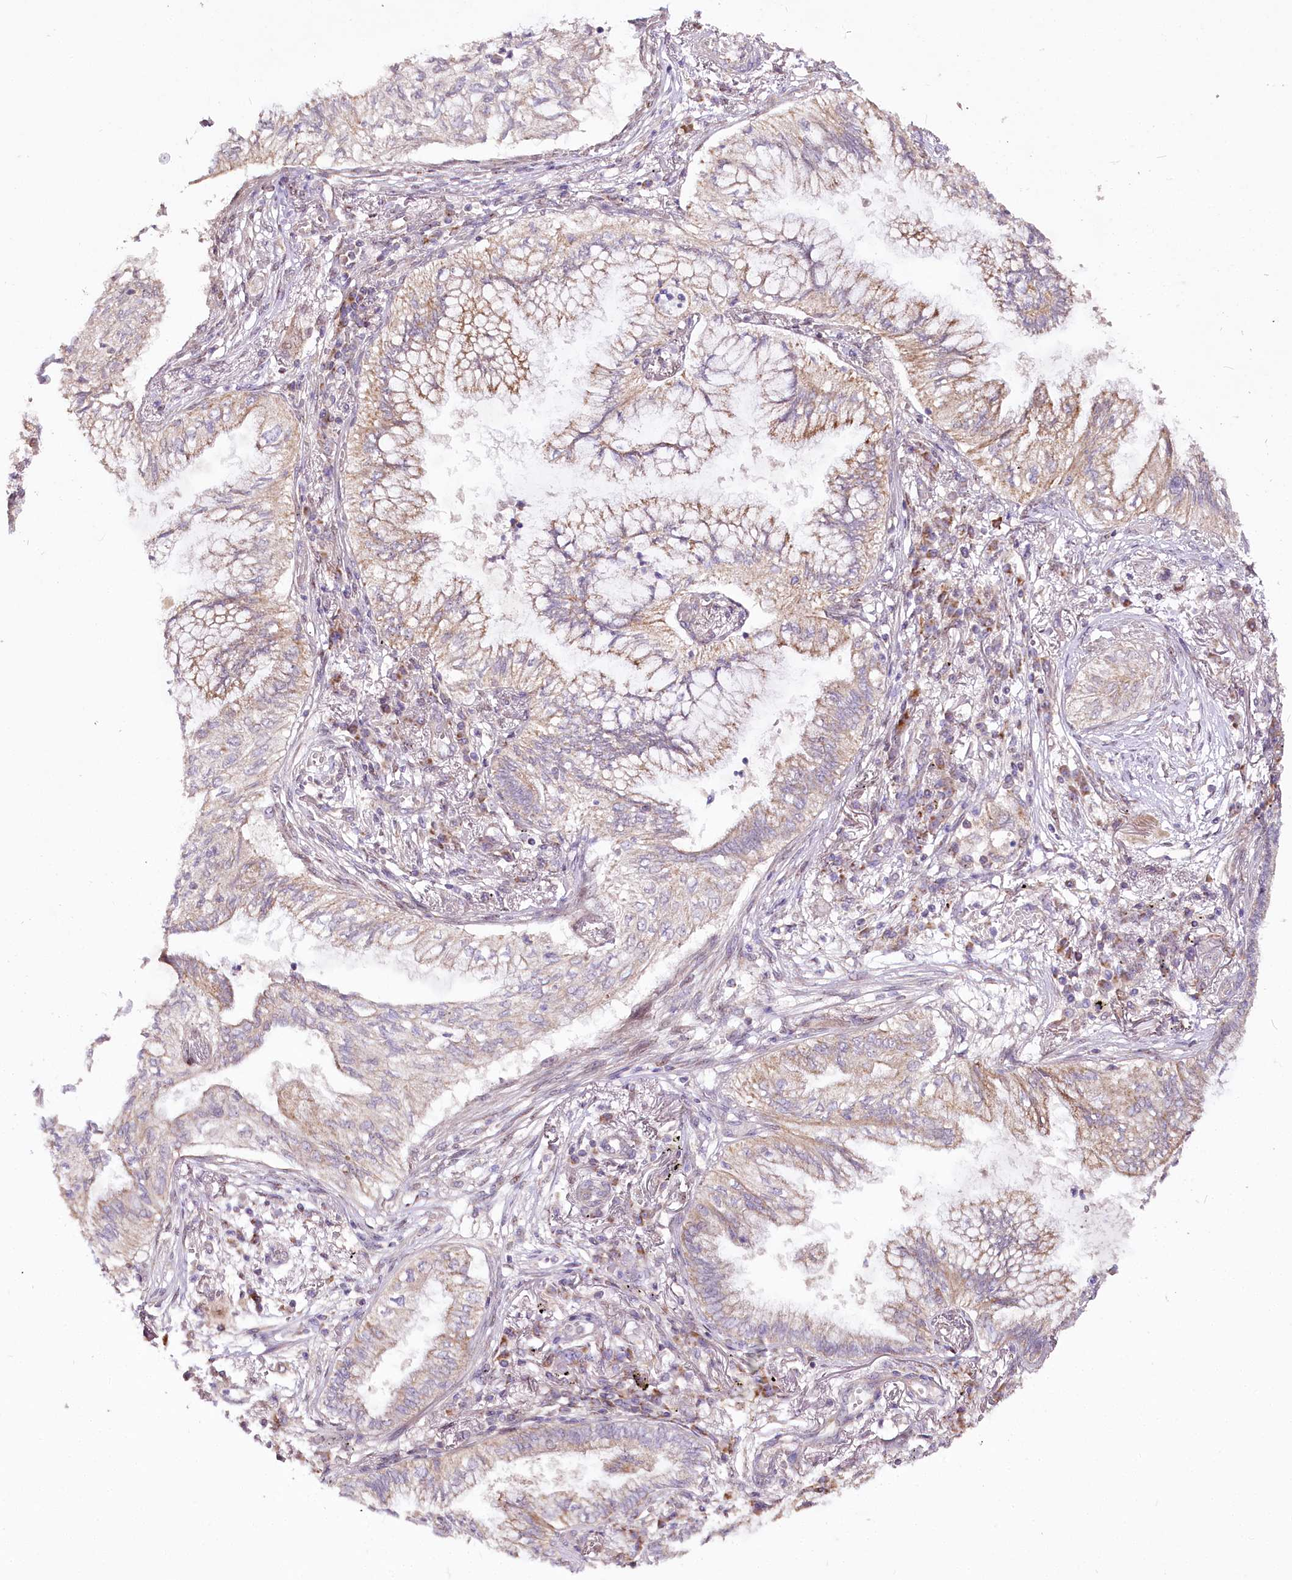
{"staining": {"intensity": "weak", "quantity": "25%-75%", "location": "cytoplasmic/membranous"}, "tissue": "lung cancer", "cell_type": "Tumor cells", "image_type": "cancer", "snomed": [{"axis": "morphology", "description": "Adenocarcinoma, NOS"}, {"axis": "topography", "description": "Lung"}], "caption": "Protein staining shows weak cytoplasmic/membranous positivity in approximately 25%-75% of tumor cells in adenocarcinoma (lung).", "gene": "ZNF226", "patient": {"sex": "female", "age": 70}}